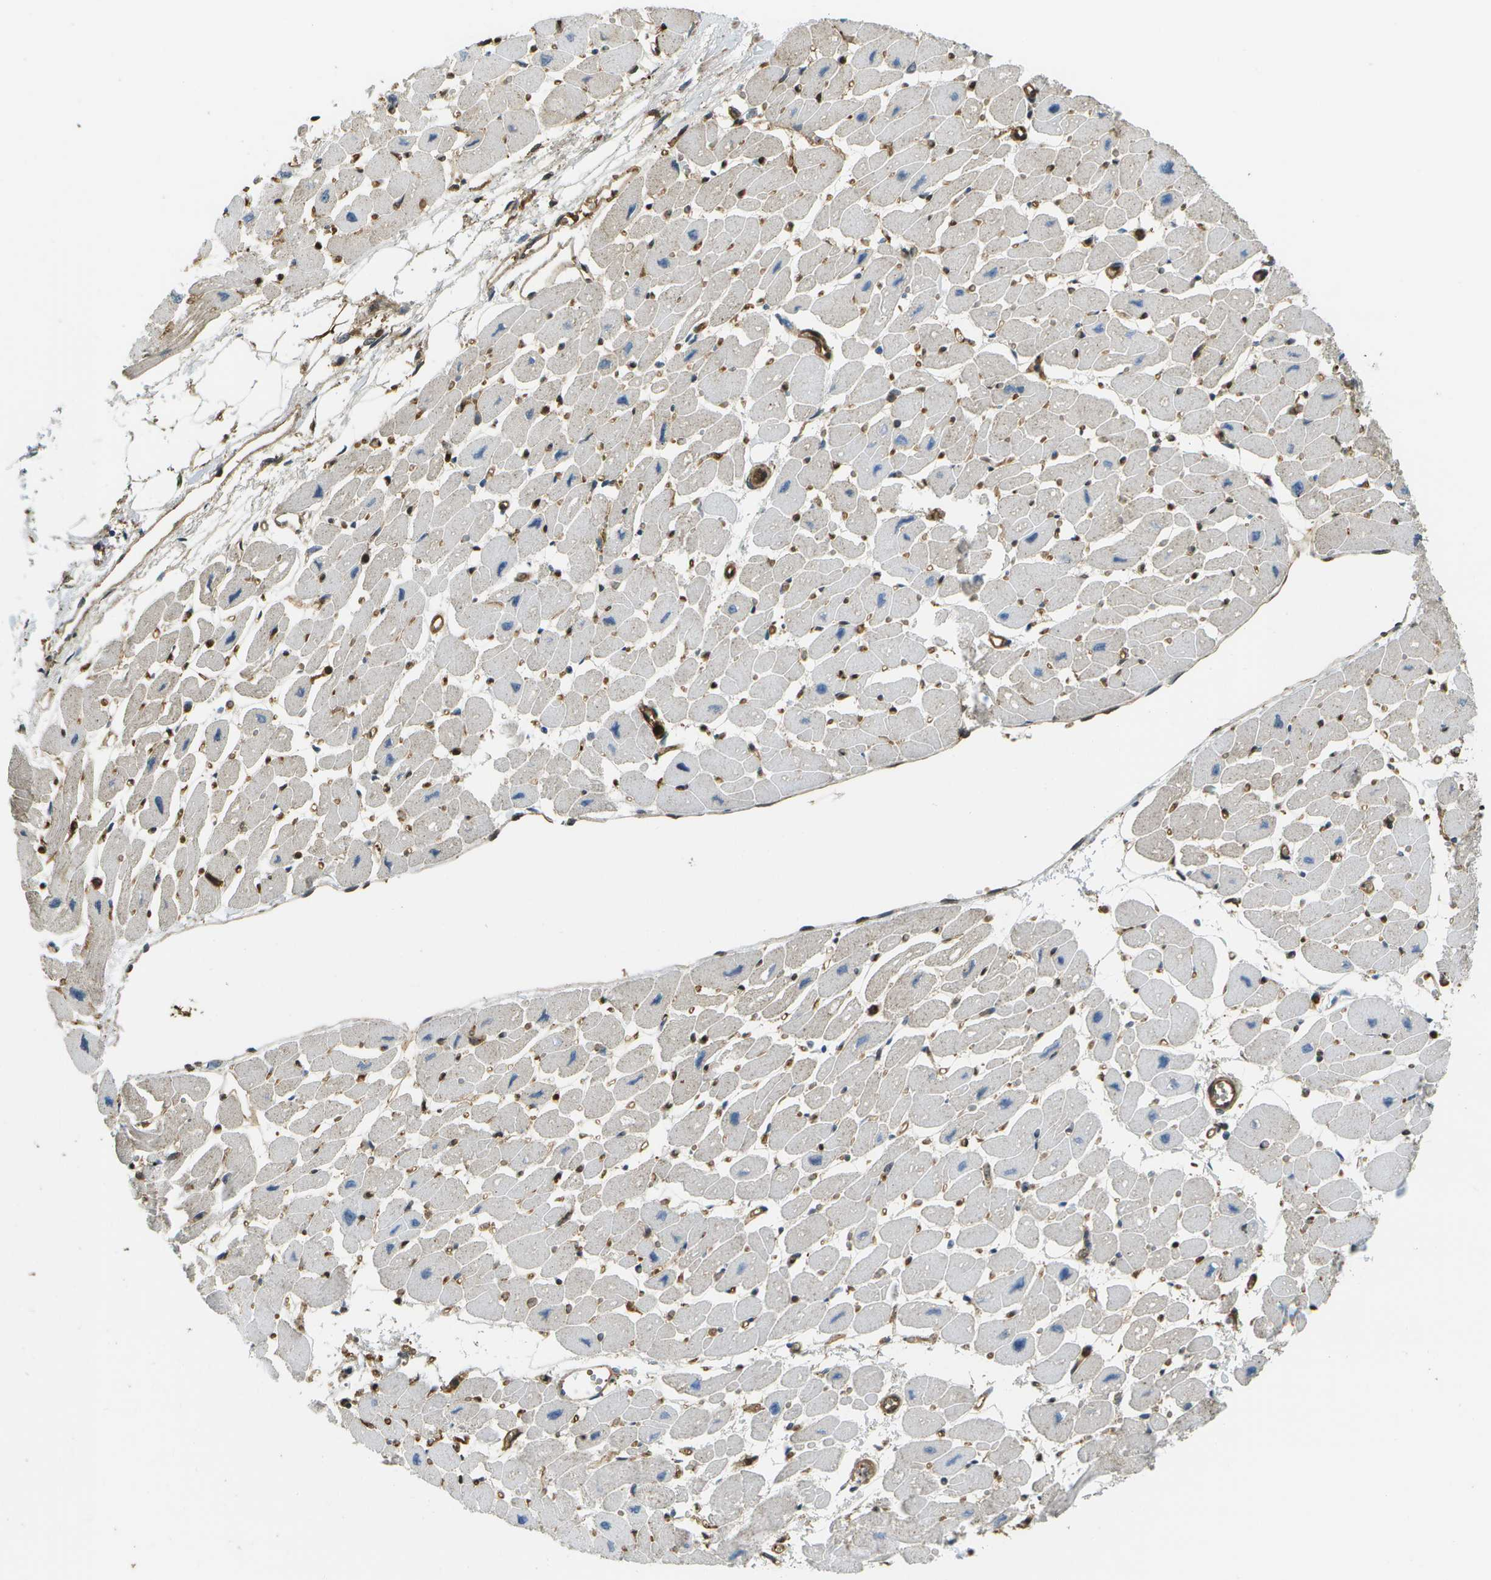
{"staining": {"intensity": "negative", "quantity": "none", "location": "none"}, "tissue": "heart muscle", "cell_type": "Cardiomyocytes", "image_type": "normal", "snomed": [{"axis": "morphology", "description": "Normal tissue, NOS"}, {"axis": "topography", "description": "Heart"}], "caption": "Immunohistochemistry of benign heart muscle shows no positivity in cardiomyocytes.", "gene": "CACHD1", "patient": {"sex": "female", "age": 54}}